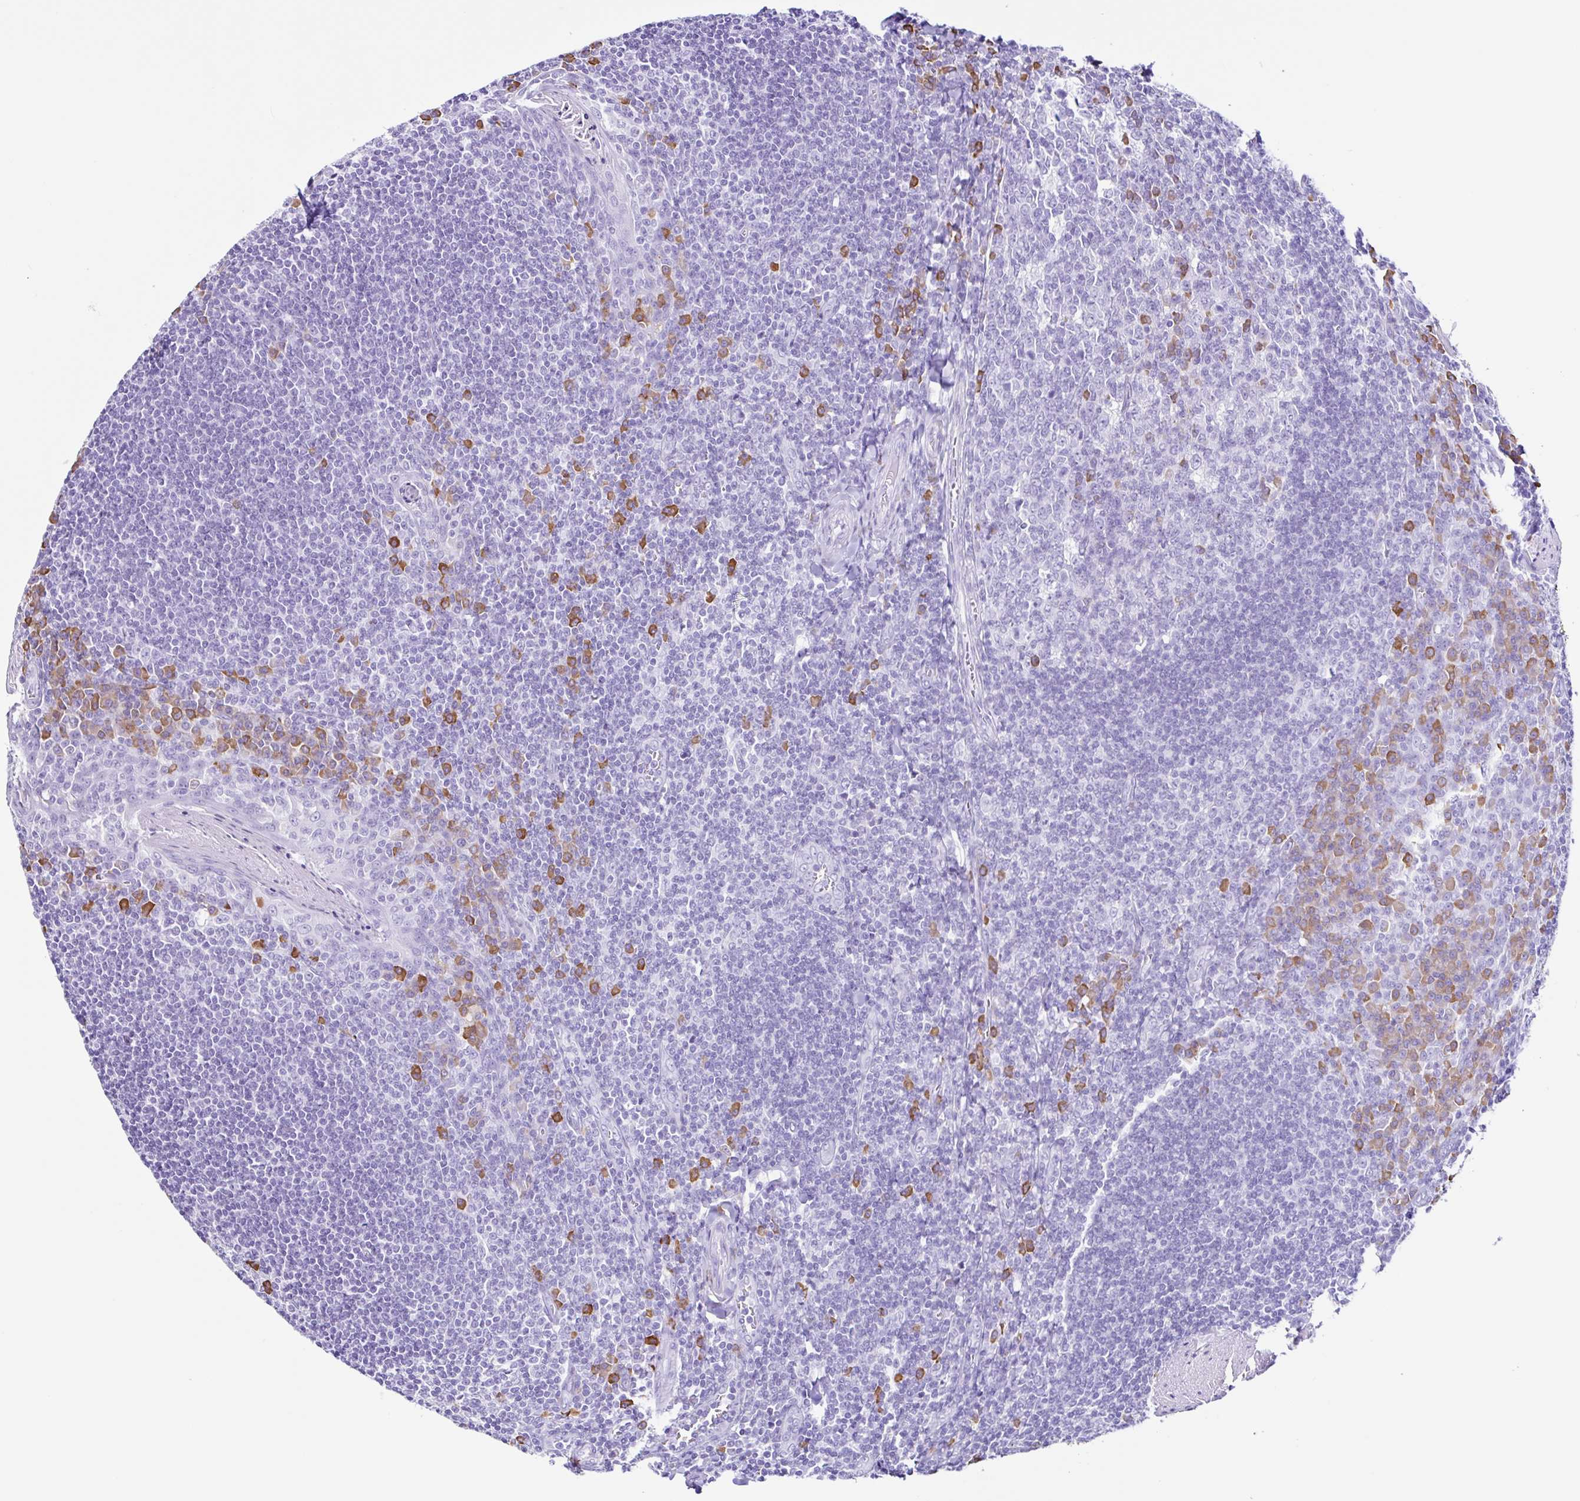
{"staining": {"intensity": "moderate", "quantity": "<25%", "location": "cytoplasmic/membranous"}, "tissue": "tonsil", "cell_type": "Germinal center cells", "image_type": "normal", "snomed": [{"axis": "morphology", "description": "Normal tissue, NOS"}, {"axis": "topography", "description": "Tonsil"}], "caption": "Benign tonsil displays moderate cytoplasmic/membranous expression in approximately <25% of germinal center cells (DAB = brown stain, brightfield microscopy at high magnification)..", "gene": "PIGF", "patient": {"sex": "male", "age": 27}}